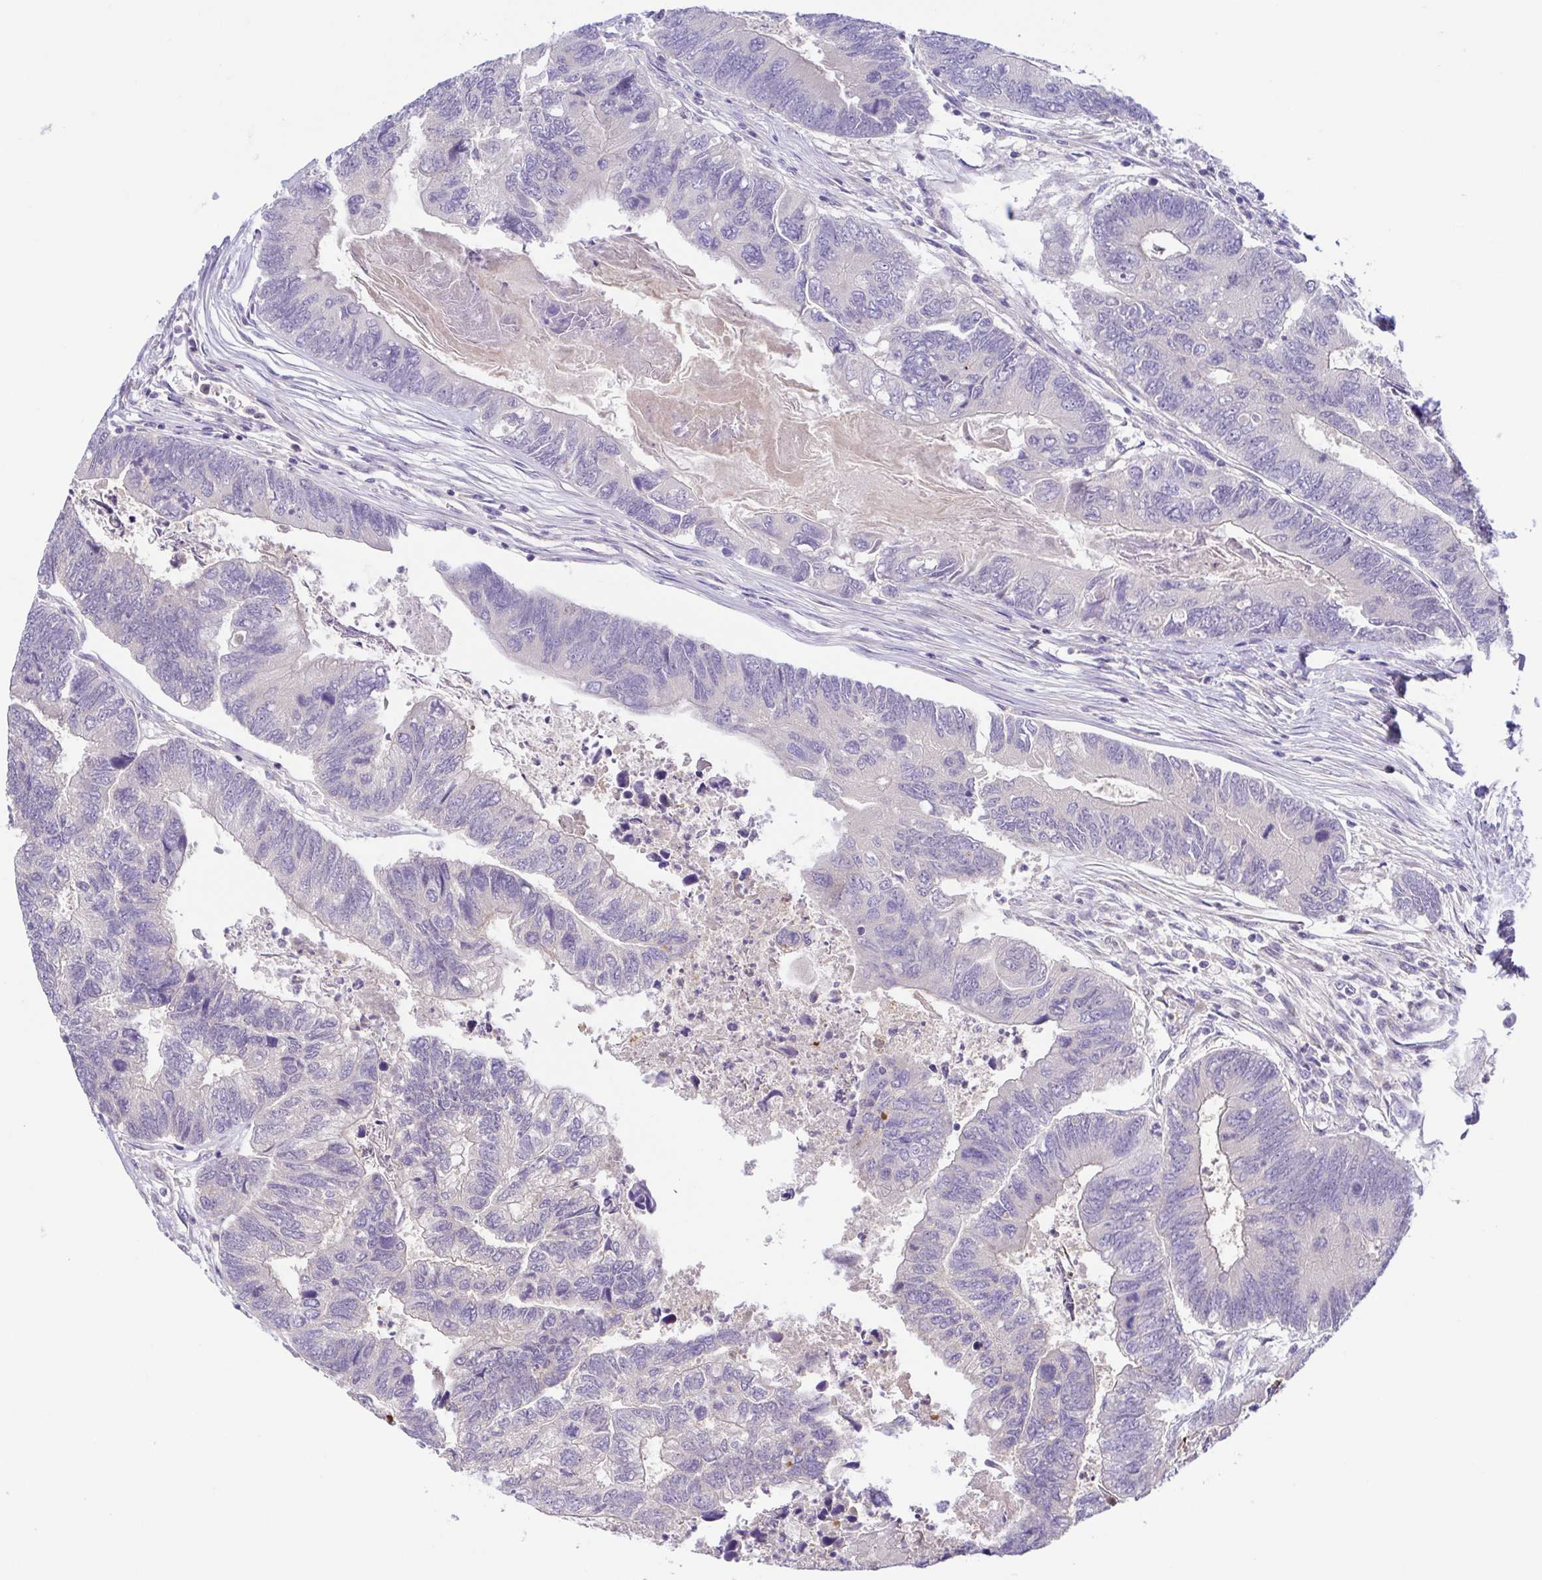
{"staining": {"intensity": "negative", "quantity": "none", "location": "none"}, "tissue": "colorectal cancer", "cell_type": "Tumor cells", "image_type": "cancer", "snomed": [{"axis": "morphology", "description": "Adenocarcinoma, NOS"}, {"axis": "topography", "description": "Colon"}], "caption": "Human colorectal cancer (adenocarcinoma) stained for a protein using immunohistochemistry shows no expression in tumor cells.", "gene": "A1BG", "patient": {"sex": "female", "age": 67}}